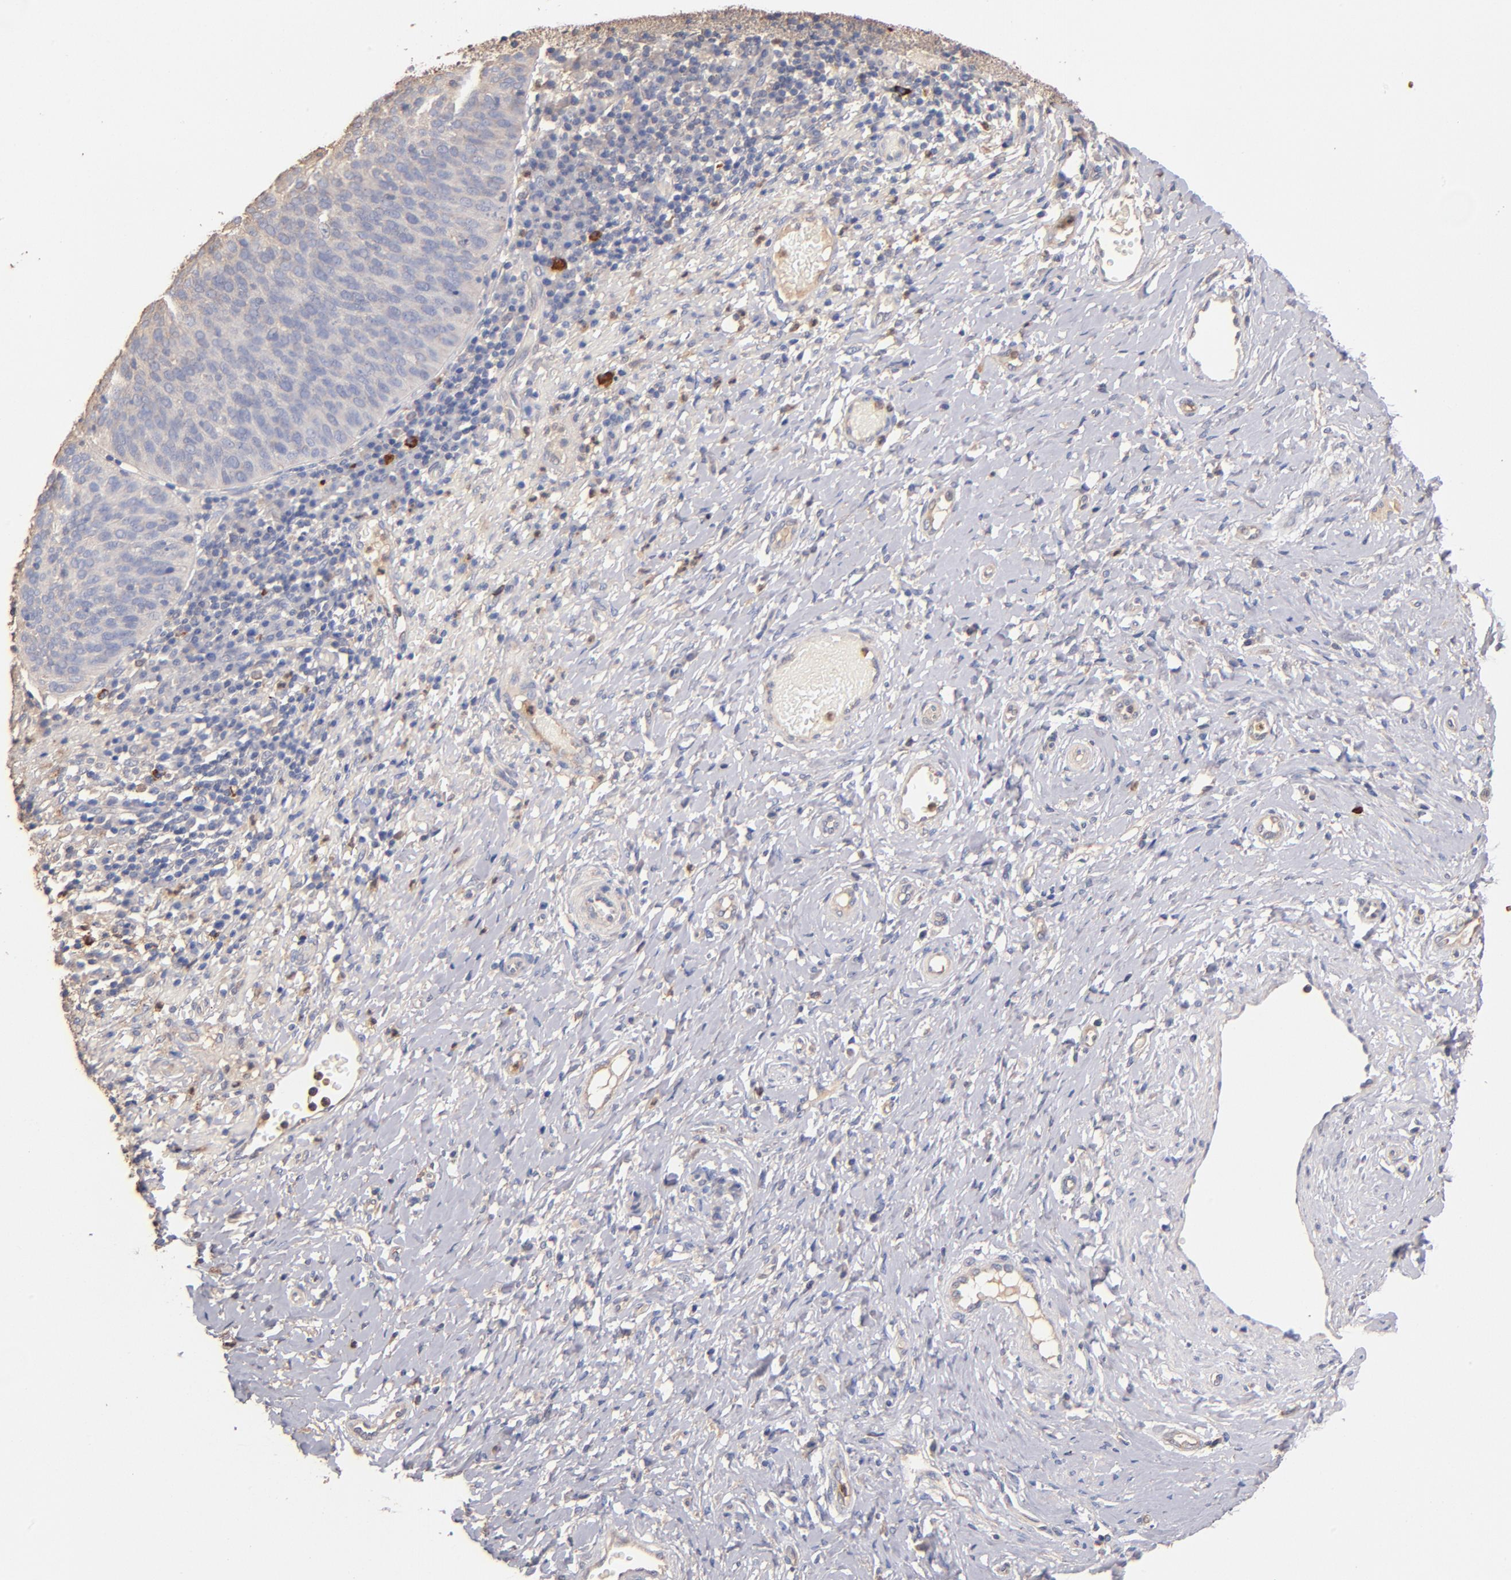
{"staining": {"intensity": "negative", "quantity": "none", "location": "none"}, "tissue": "cervical cancer", "cell_type": "Tumor cells", "image_type": "cancer", "snomed": [{"axis": "morphology", "description": "Normal tissue, NOS"}, {"axis": "morphology", "description": "Squamous cell carcinoma, NOS"}, {"axis": "topography", "description": "Cervix"}], "caption": "The immunohistochemistry image has no significant staining in tumor cells of squamous cell carcinoma (cervical) tissue.", "gene": "RO60", "patient": {"sex": "female", "age": 39}}